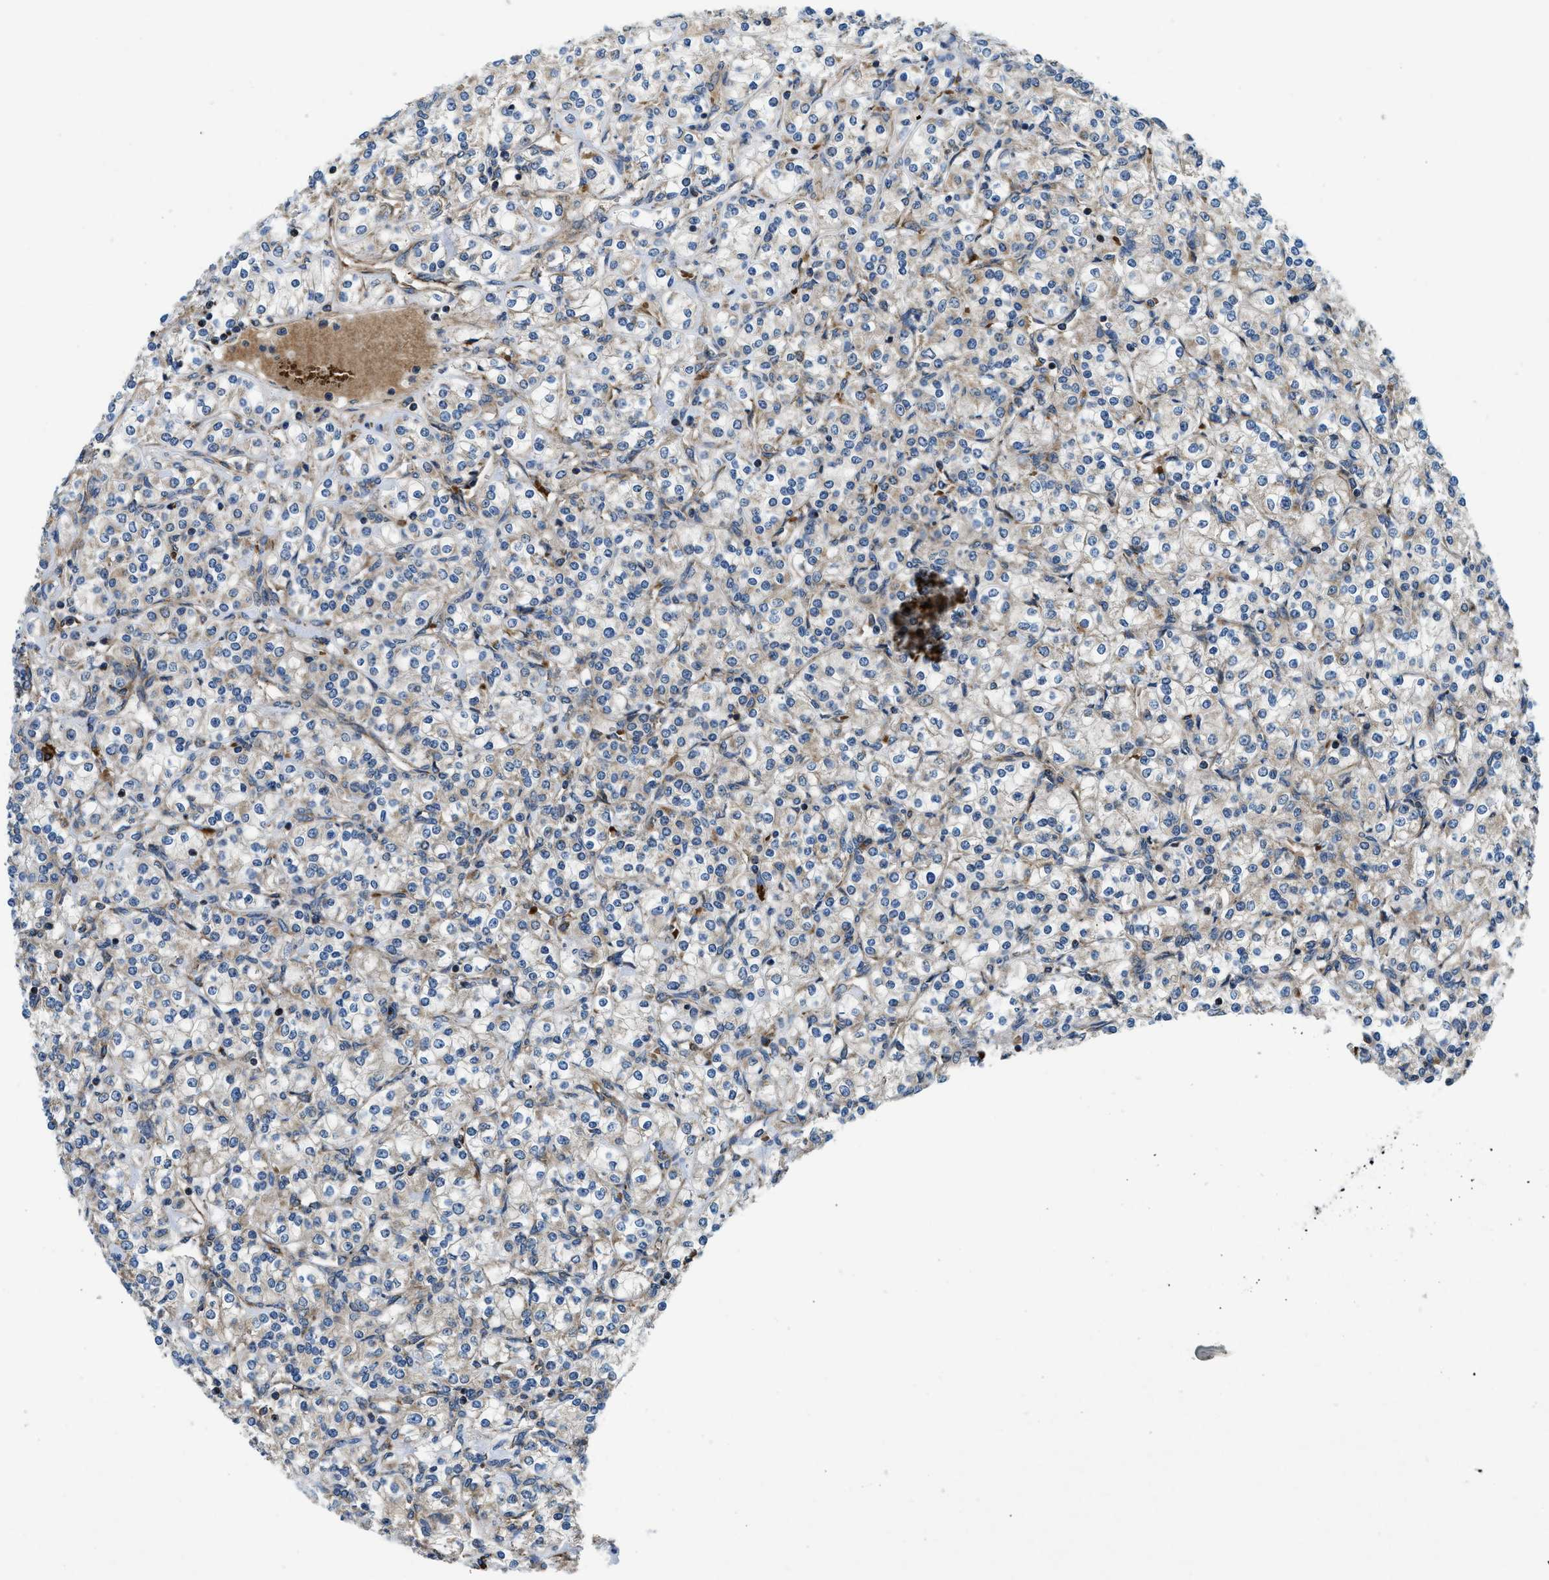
{"staining": {"intensity": "negative", "quantity": "none", "location": "none"}, "tissue": "renal cancer", "cell_type": "Tumor cells", "image_type": "cancer", "snomed": [{"axis": "morphology", "description": "Adenocarcinoma, NOS"}, {"axis": "topography", "description": "Kidney"}], "caption": "An image of renal cancer stained for a protein displays no brown staining in tumor cells.", "gene": "CSPG4", "patient": {"sex": "male", "age": 77}}